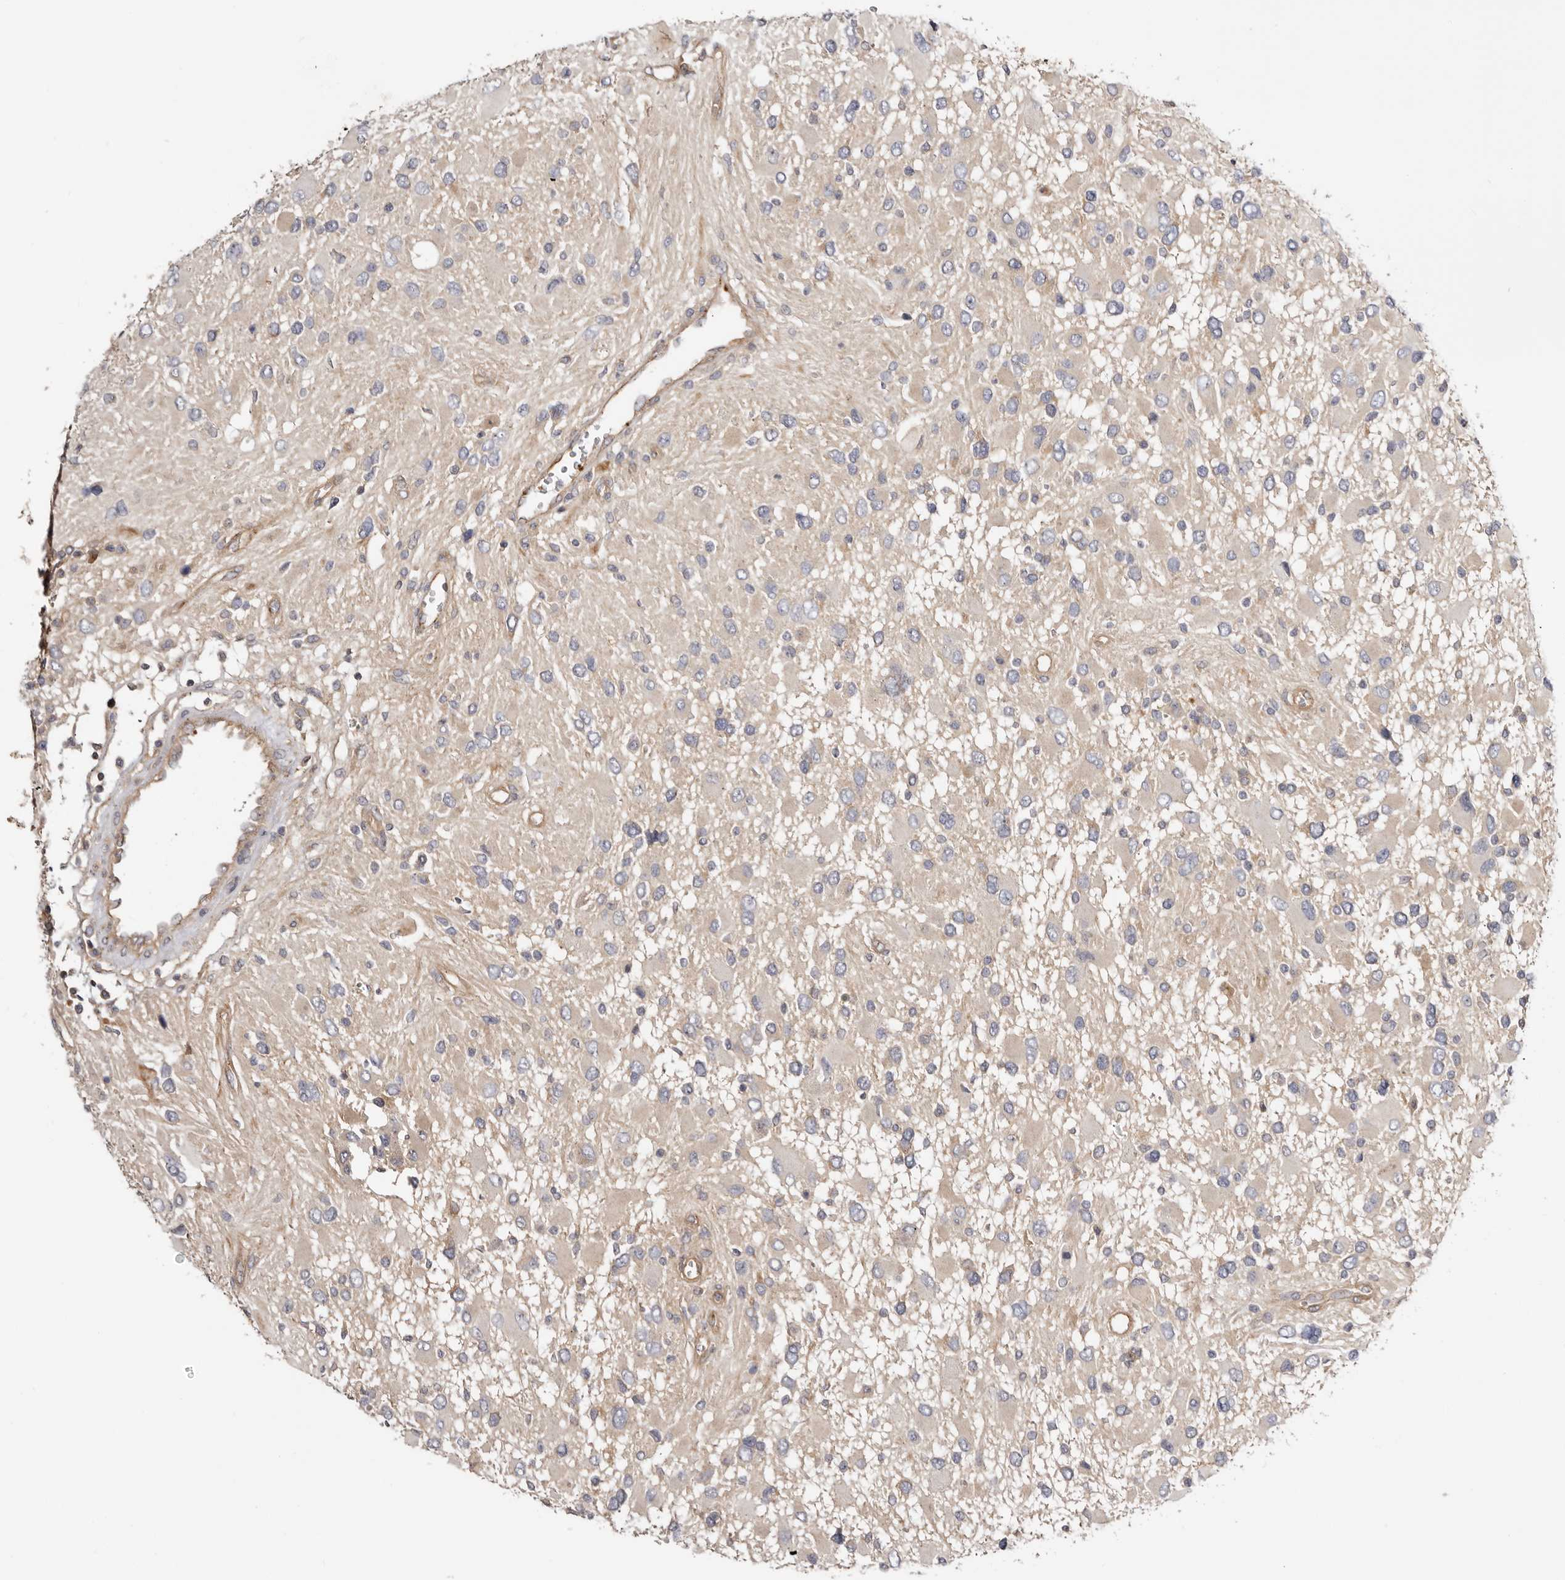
{"staining": {"intensity": "negative", "quantity": "none", "location": "none"}, "tissue": "glioma", "cell_type": "Tumor cells", "image_type": "cancer", "snomed": [{"axis": "morphology", "description": "Glioma, malignant, High grade"}, {"axis": "topography", "description": "Brain"}], "caption": "The histopathology image reveals no significant staining in tumor cells of malignant glioma (high-grade). (DAB immunohistochemistry (IHC), high magnification).", "gene": "PANK4", "patient": {"sex": "male", "age": 53}}